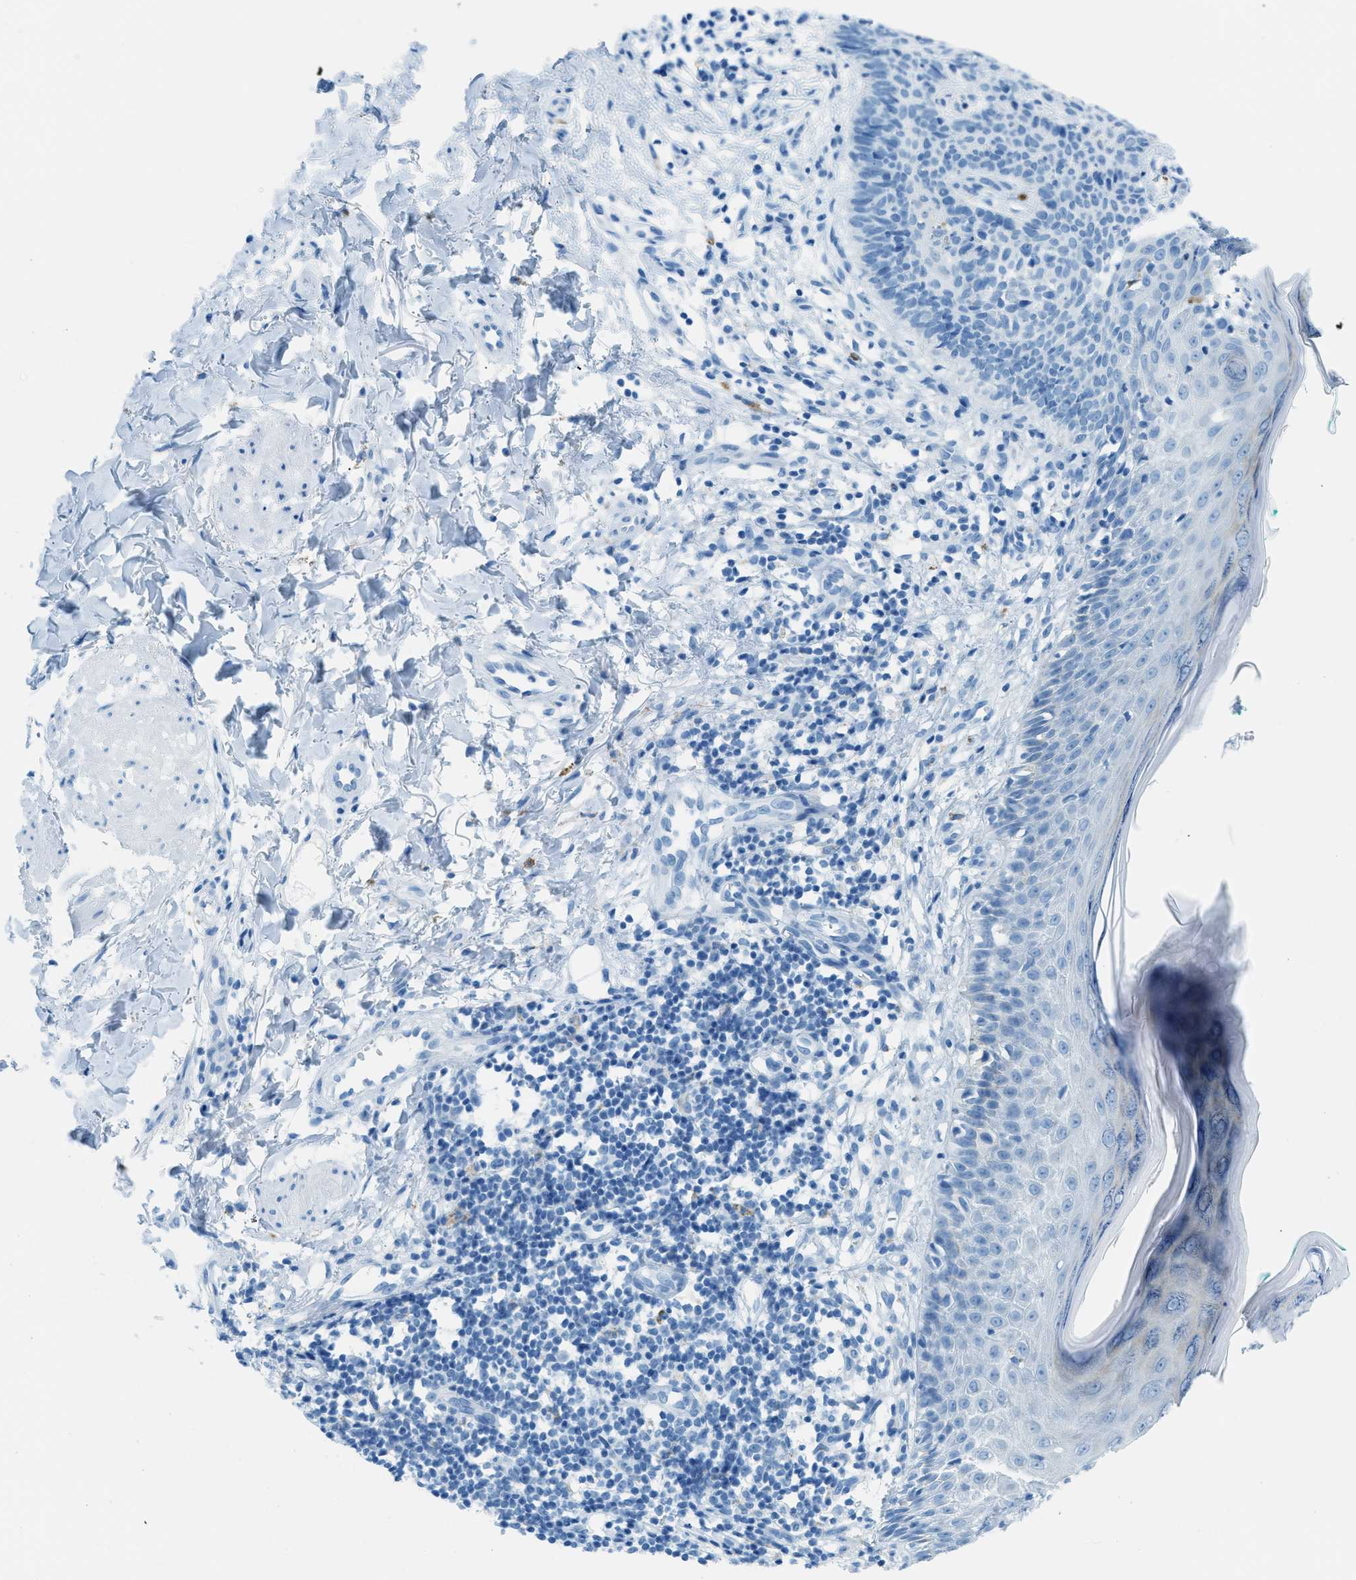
{"staining": {"intensity": "negative", "quantity": "none", "location": "none"}, "tissue": "skin cancer", "cell_type": "Tumor cells", "image_type": "cancer", "snomed": [{"axis": "morphology", "description": "Basal cell carcinoma"}, {"axis": "topography", "description": "Skin"}], "caption": "A photomicrograph of human skin basal cell carcinoma is negative for staining in tumor cells.", "gene": "C21orf62", "patient": {"sex": "male", "age": 60}}